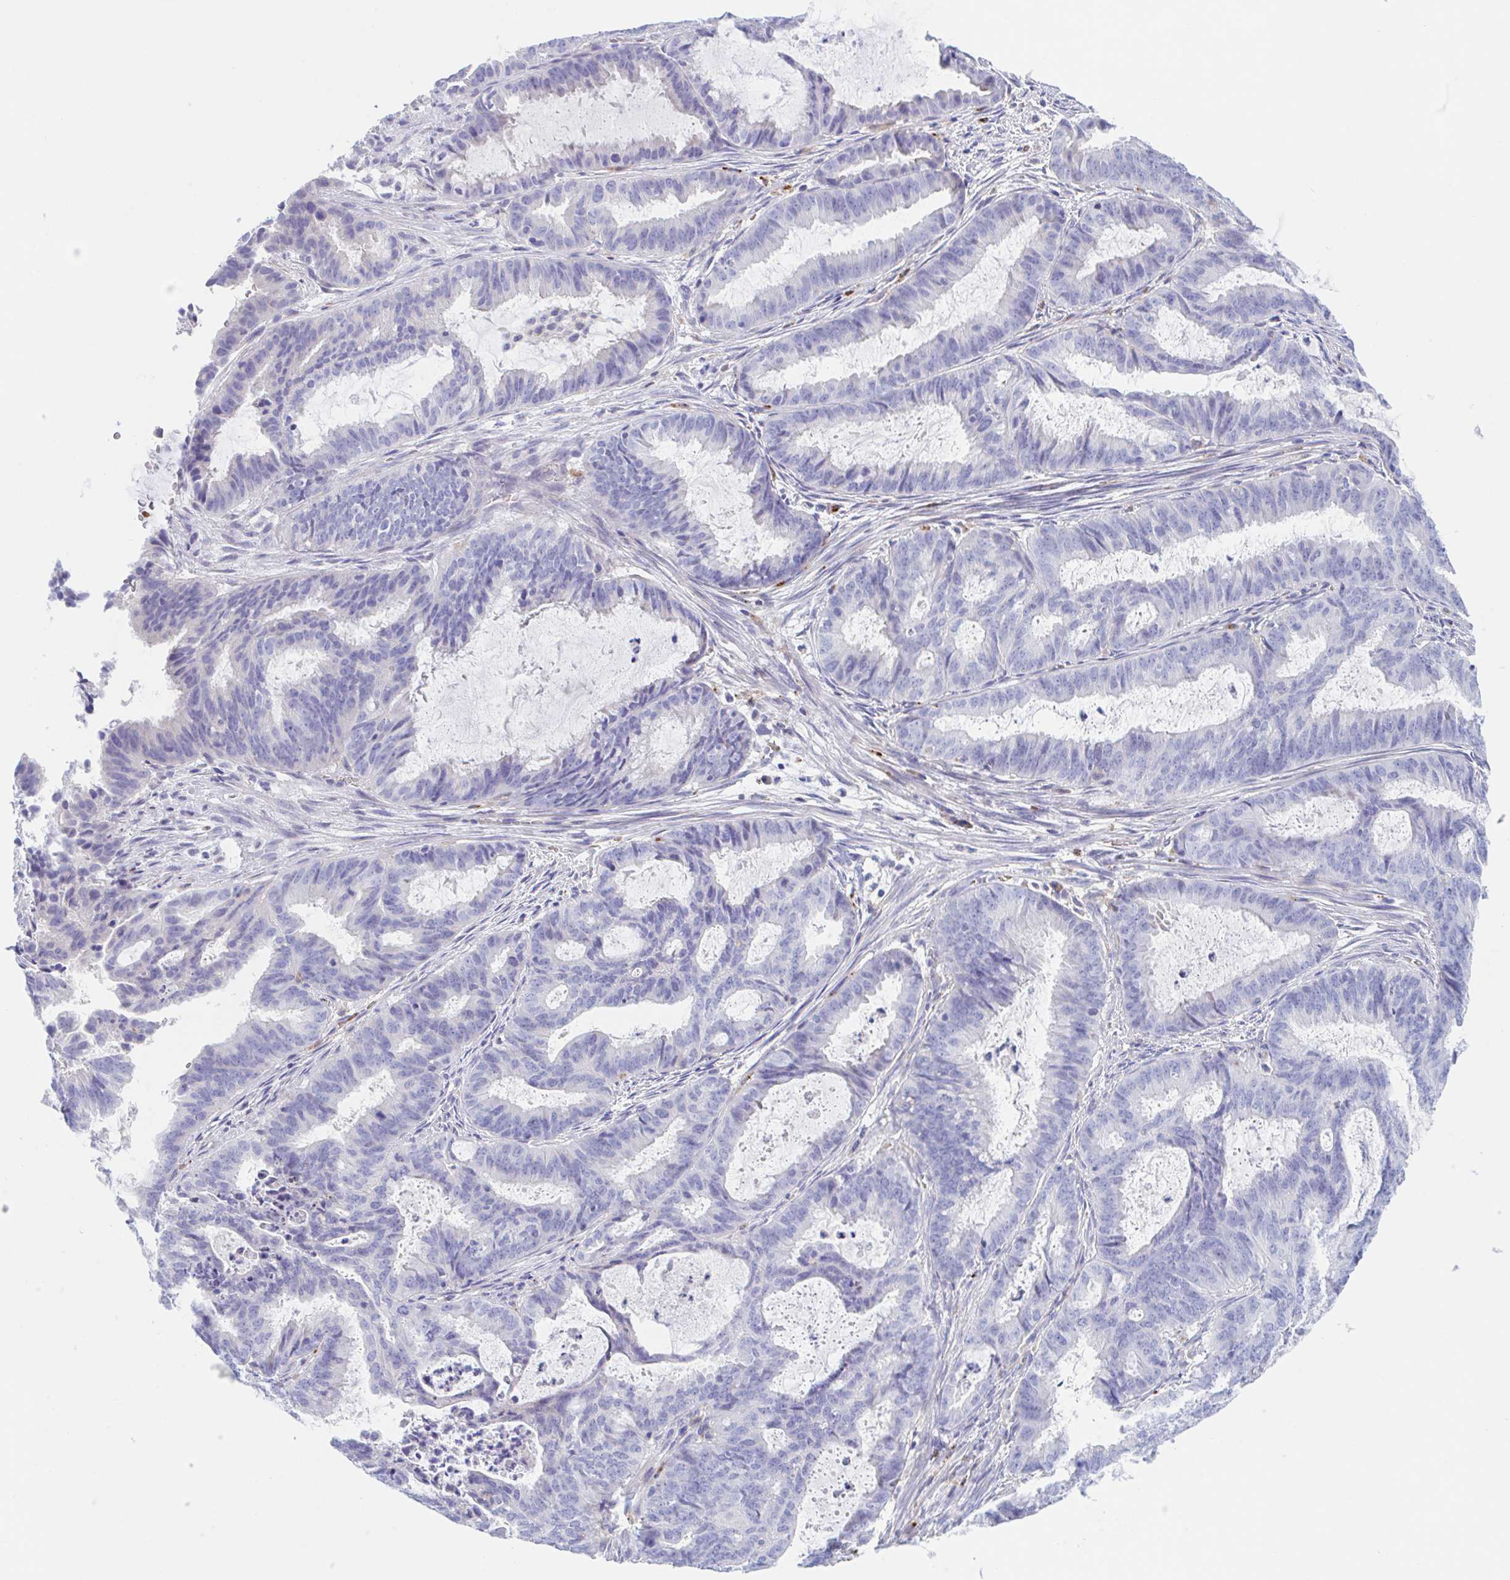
{"staining": {"intensity": "negative", "quantity": "none", "location": "none"}, "tissue": "endometrial cancer", "cell_type": "Tumor cells", "image_type": "cancer", "snomed": [{"axis": "morphology", "description": "Adenocarcinoma, NOS"}, {"axis": "topography", "description": "Endometrium"}], "caption": "Immunohistochemistry of human endometrial cancer exhibits no positivity in tumor cells.", "gene": "ANKRD9", "patient": {"sex": "female", "age": 51}}